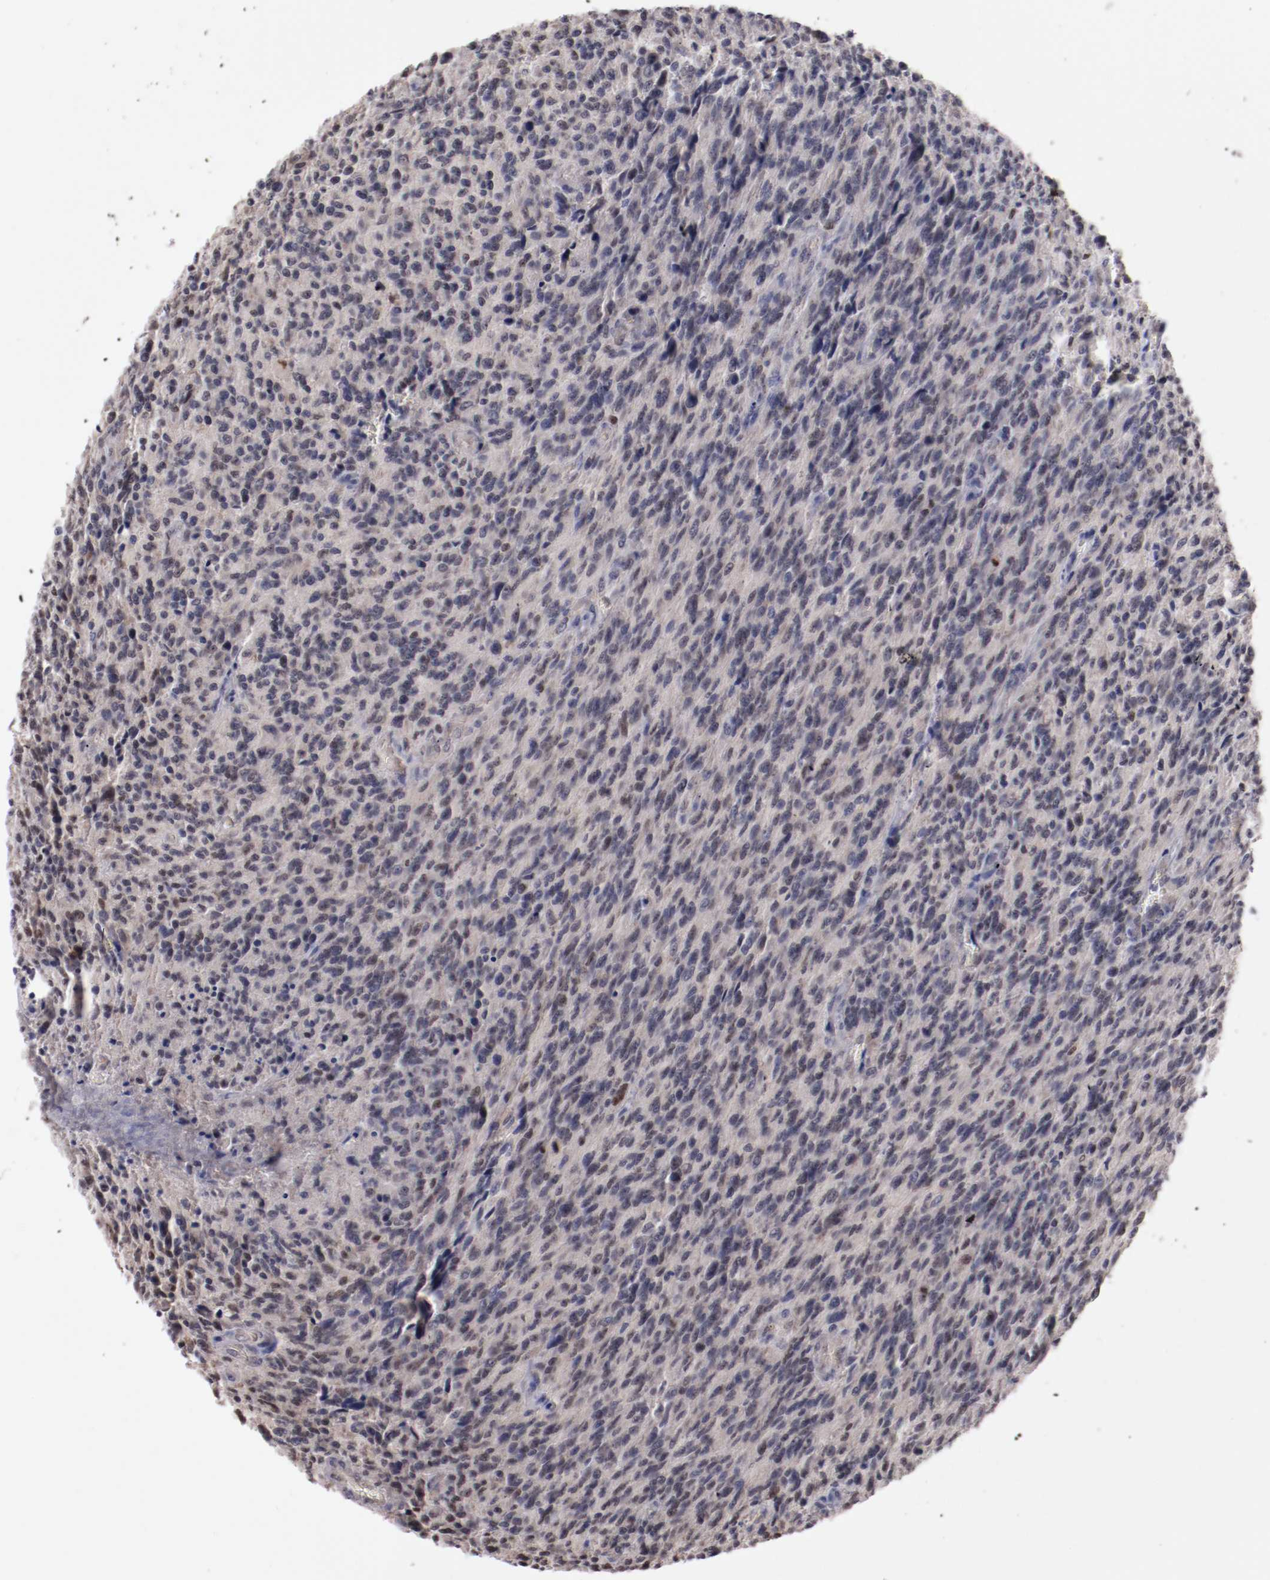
{"staining": {"intensity": "weak", "quantity": "<25%", "location": "cytoplasmic/membranous,nuclear"}, "tissue": "glioma", "cell_type": "Tumor cells", "image_type": "cancer", "snomed": [{"axis": "morphology", "description": "Normal tissue, NOS"}, {"axis": "morphology", "description": "Glioma, malignant, High grade"}, {"axis": "topography", "description": "Cerebral cortex"}], "caption": "Glioma was stained to show a protein in brown. There is no significant staining in tumor cells. (DAB (3,3'-diaminobenzidine) immunohistochemistry (IHC), high magnification).", "gene": "FAM81A", "patient": {"sex": "male", "age": 56}}